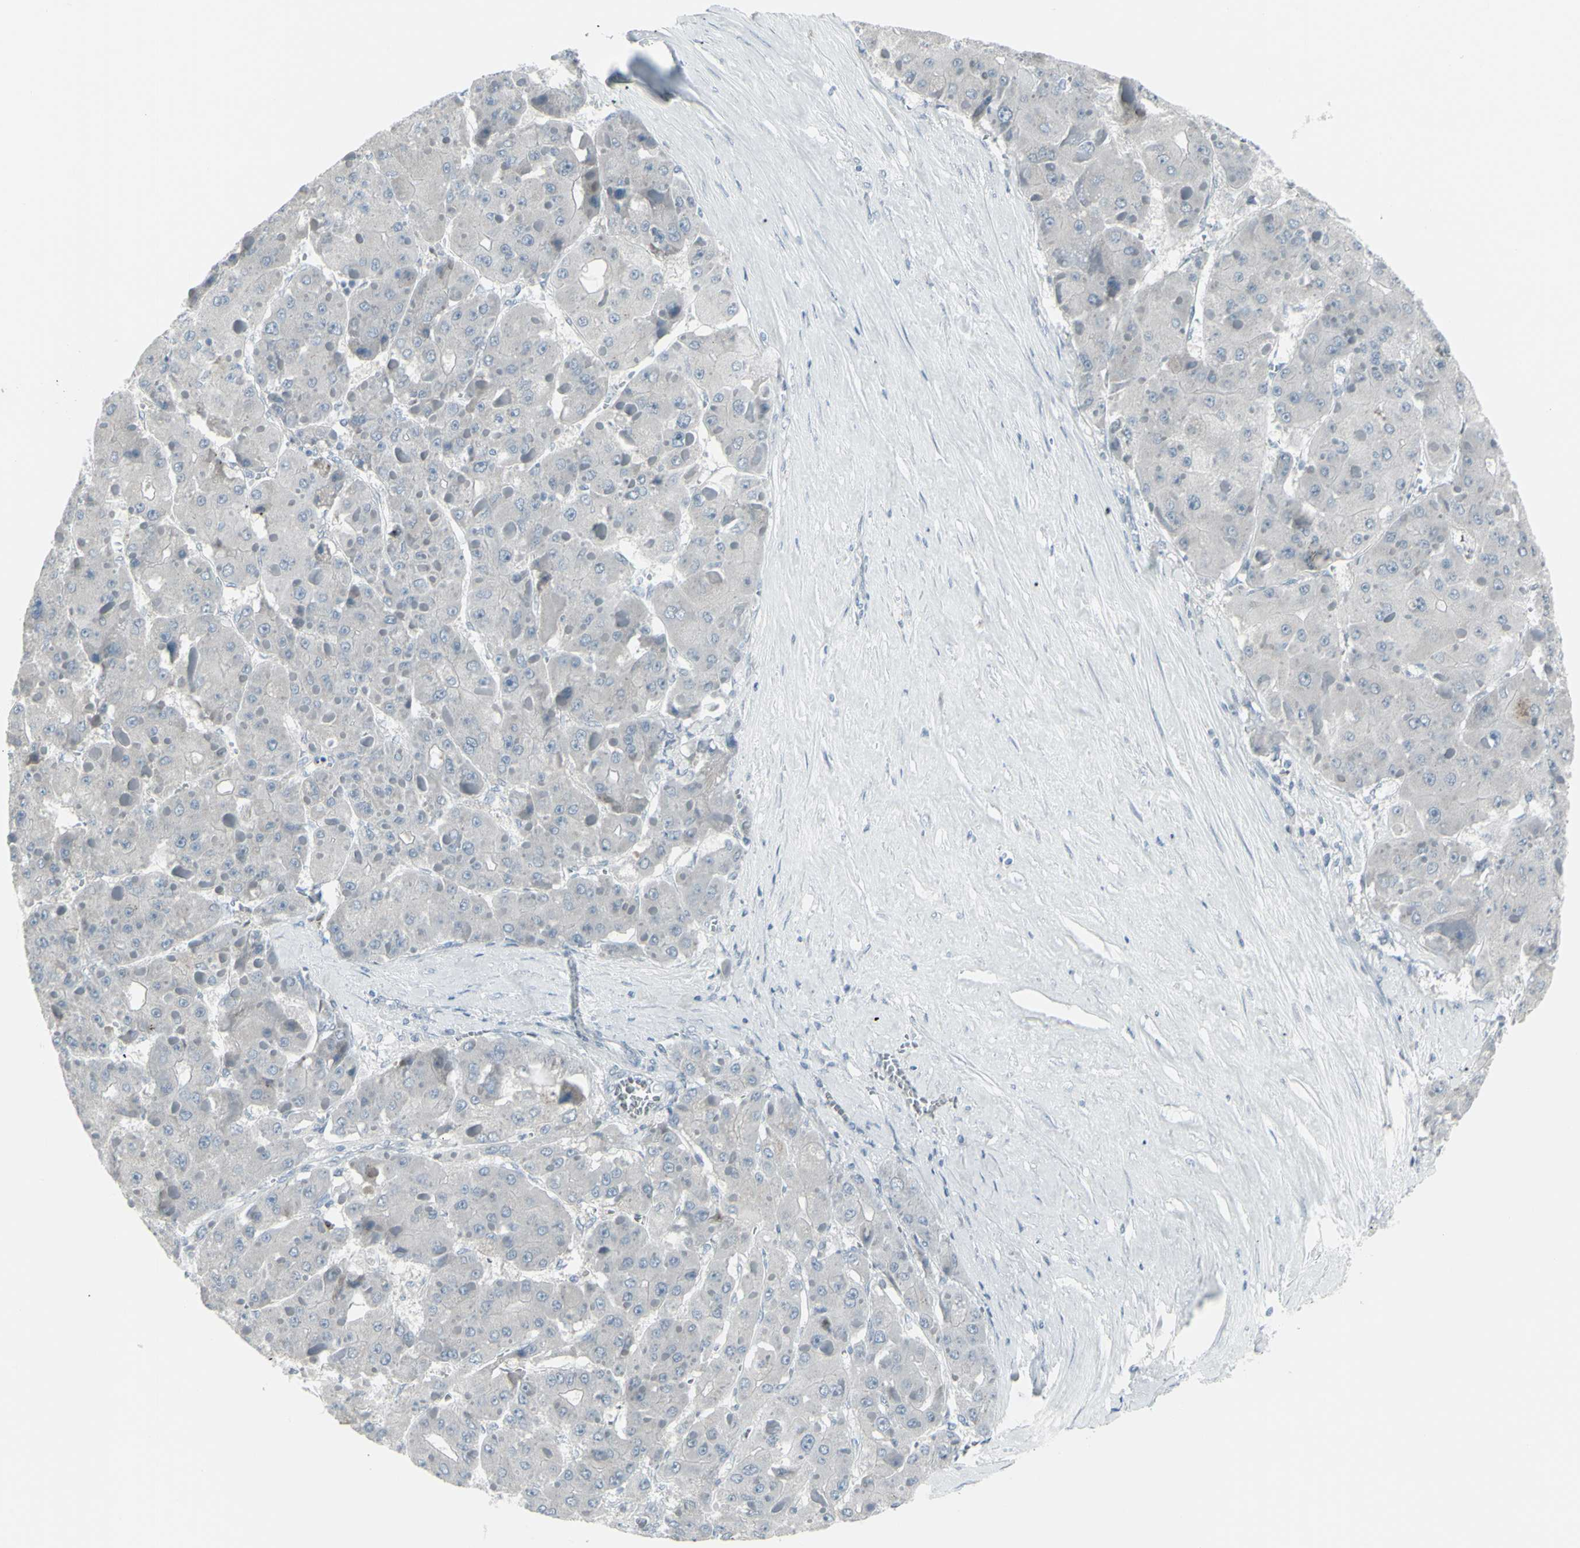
{"staining": {"intensity": "negative", "quantity": "none", "location": "none"}, "tissue": "liver cancer", "cell_type": "Tumor cells", "image_type": "cancer", "snomed": [{"axis": "morphology", "description": "Carcinoma, Hepatocellular, NOS"}, {"axis": "topography", "description": "Liver"}], "caption": "Immunohistochemistry image of neoplastic tissue: liver cancer (hepatocellular carcinoma) stained with DAB (3,3'-diaminobenzidine) reveals no significant protein expression in tumor cells.", "gene": "RAB3A", "patient": {"sex": "female", "age": 73}}